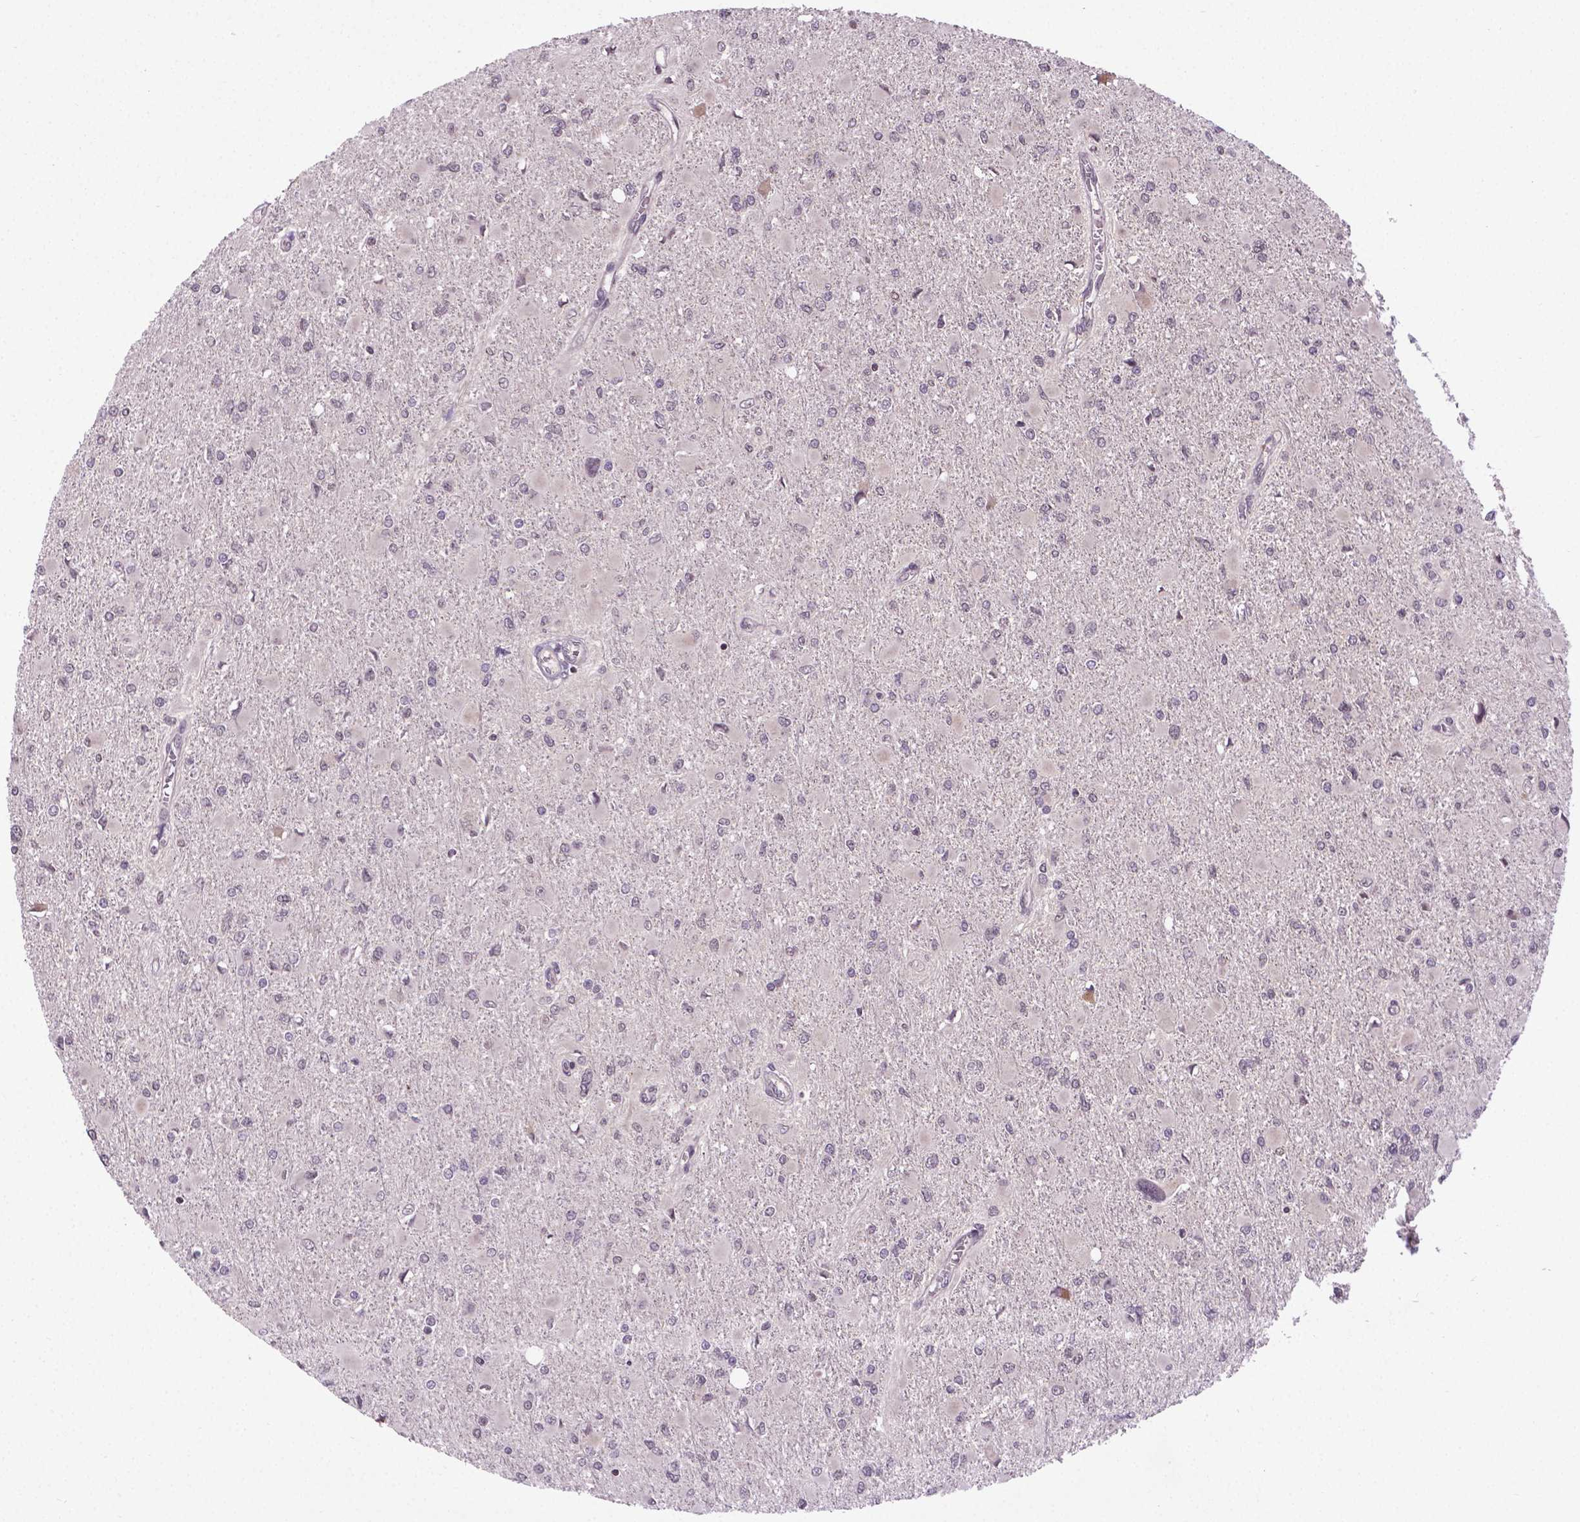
{"staining": {"intensity": "negative", "quantity": "none", "location": "none"}, "tissue": "glioma", "cell_type": "Tumor cells", "image_type": "cancer", "snomed": [{"axis": "morphology", "description": "Glioma, malignant, High grade"}, {"axis": "topography", "description": "Cerebral cortex"}], "caption": "Tumor cells are negative for protein expression in human glioma.", "gene": "ANKRD54", "patient": {"sex": "female", "age": 36}}